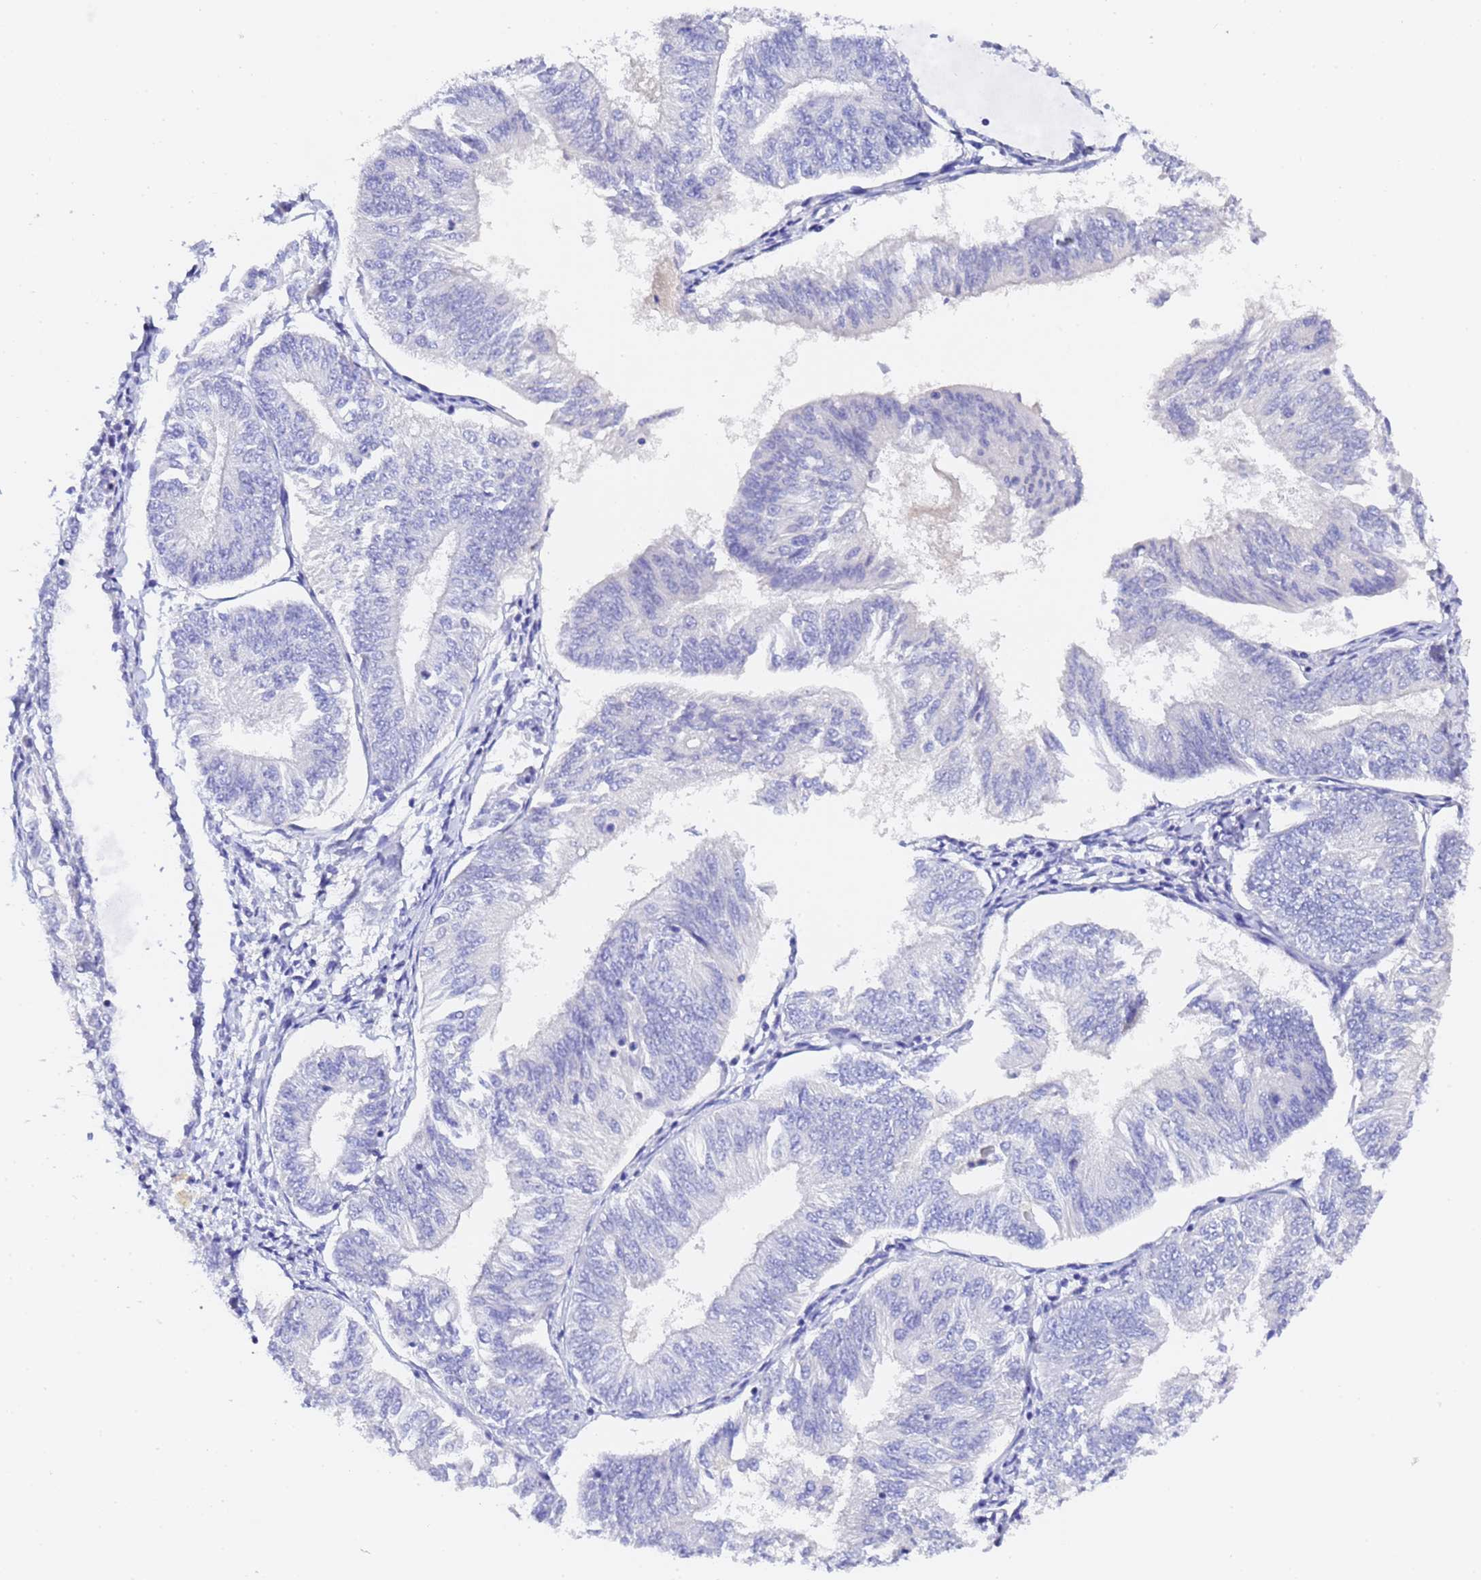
{"staining": {"intensity": "negative", "quantity": "none", "location": "none"}, "tissue": "endometrial cancer", "cell_type": "Tumor cells", "image_type": "cancer", "snomed": [{"axis": "morphology", "description": "Adenocarcinoma, NOS"}, {"axis": "topography", "description": "Endometrium"}], "caption": "IHC of endometrial cancer (adenocarcinoma) demonstrates no staining in tumor cells.", "gene": "GABRA1", "patient": {"sex": "female", "age": 58}}